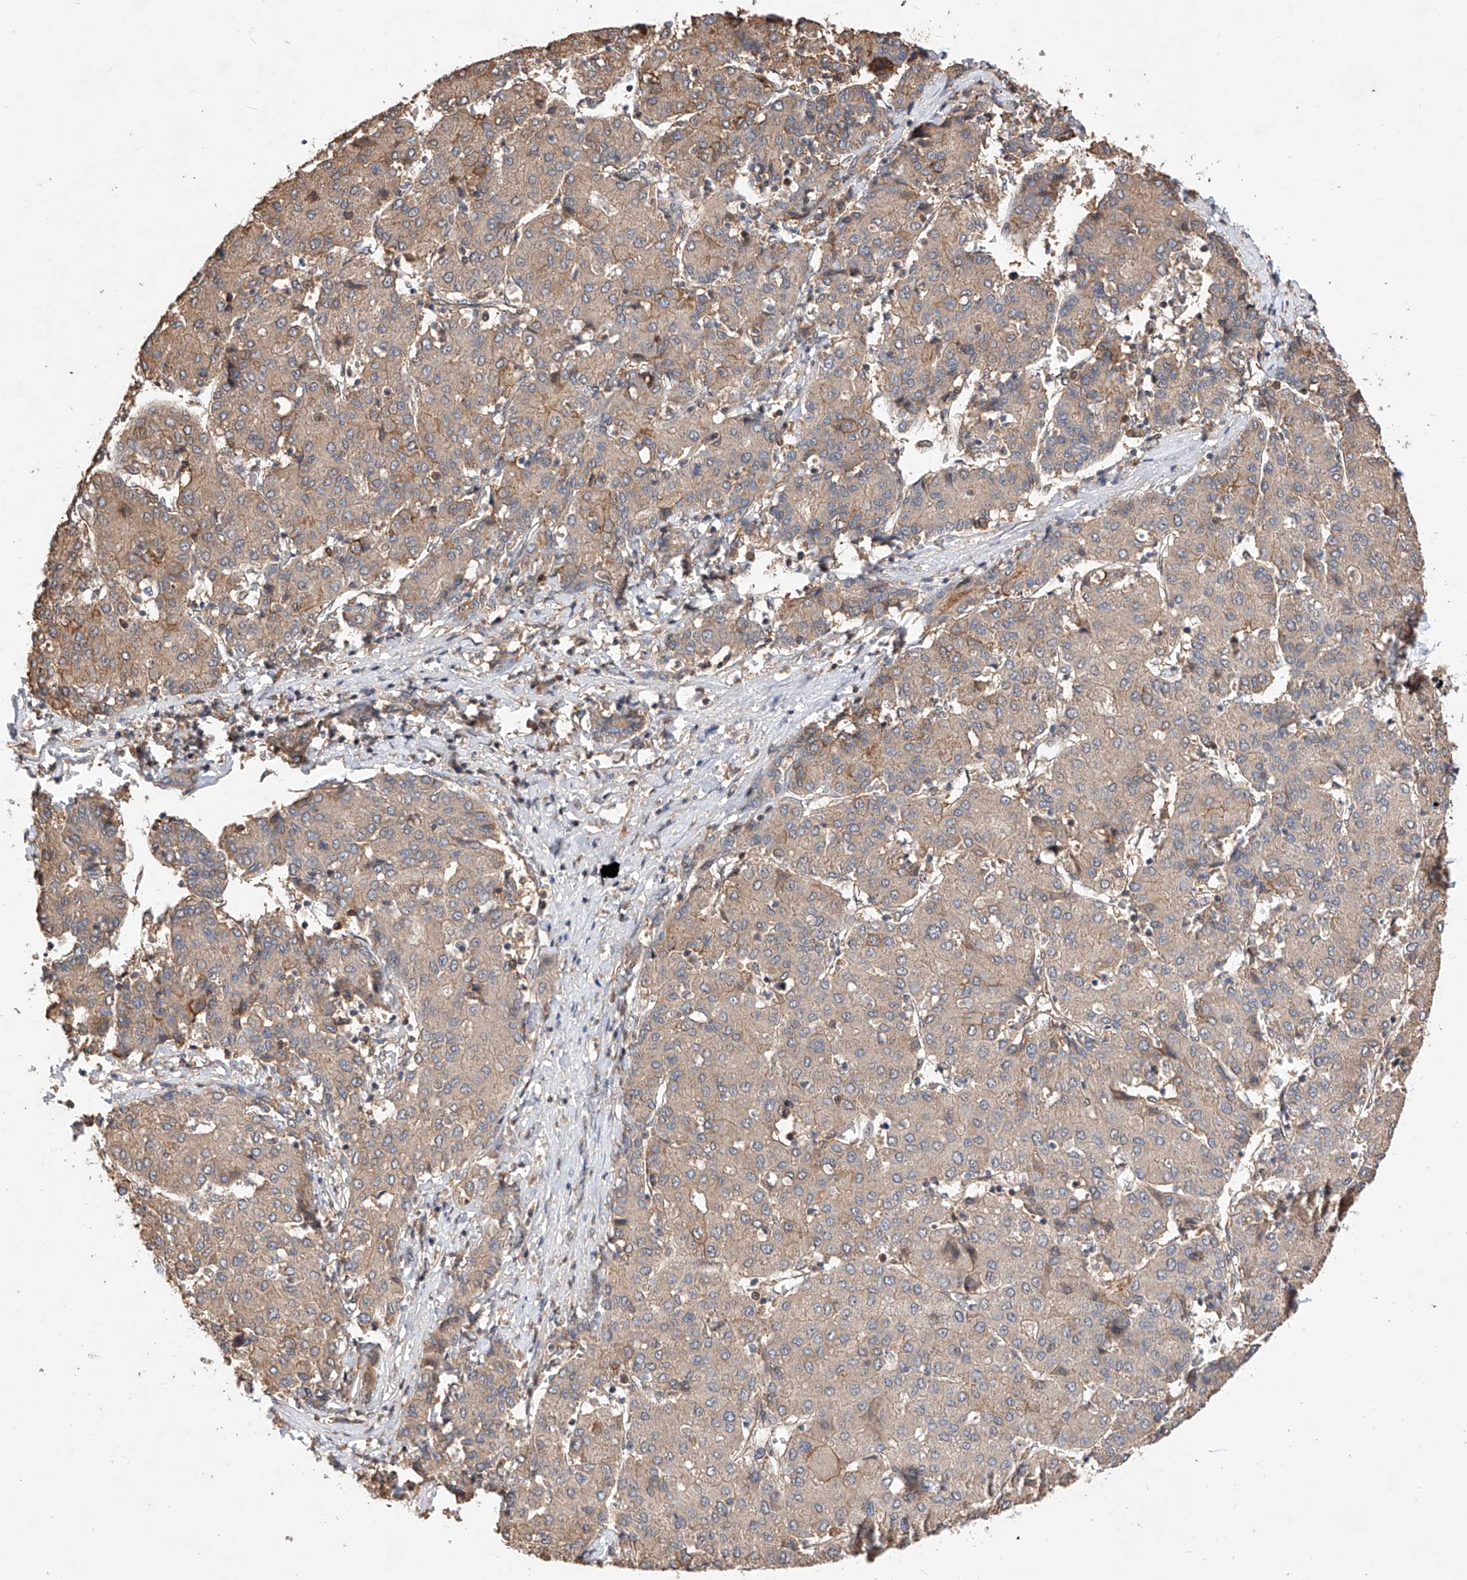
{"staining": {"intensity": "weak", "quantity": ">75%", "location": "cytoplasmic/membranous"}, "tissue": "liver cancer", "cell_type": "Tumor cells", "image_type": "cancer", "snomed": [{"axis": "morphology", "description": "Carcinoma, Hepatocellular, NOS"}, {"axis": "topography", "description": "Liver"}], "caption": "Liver cancer (hepatocellular carcinoma) stained for a protein (brown) displays weak cytoplasmic/membranous positive expression in about >75% of tumor cells.", "gene": "RILPL2", "patient": {"sex": "male", "age": 65}}